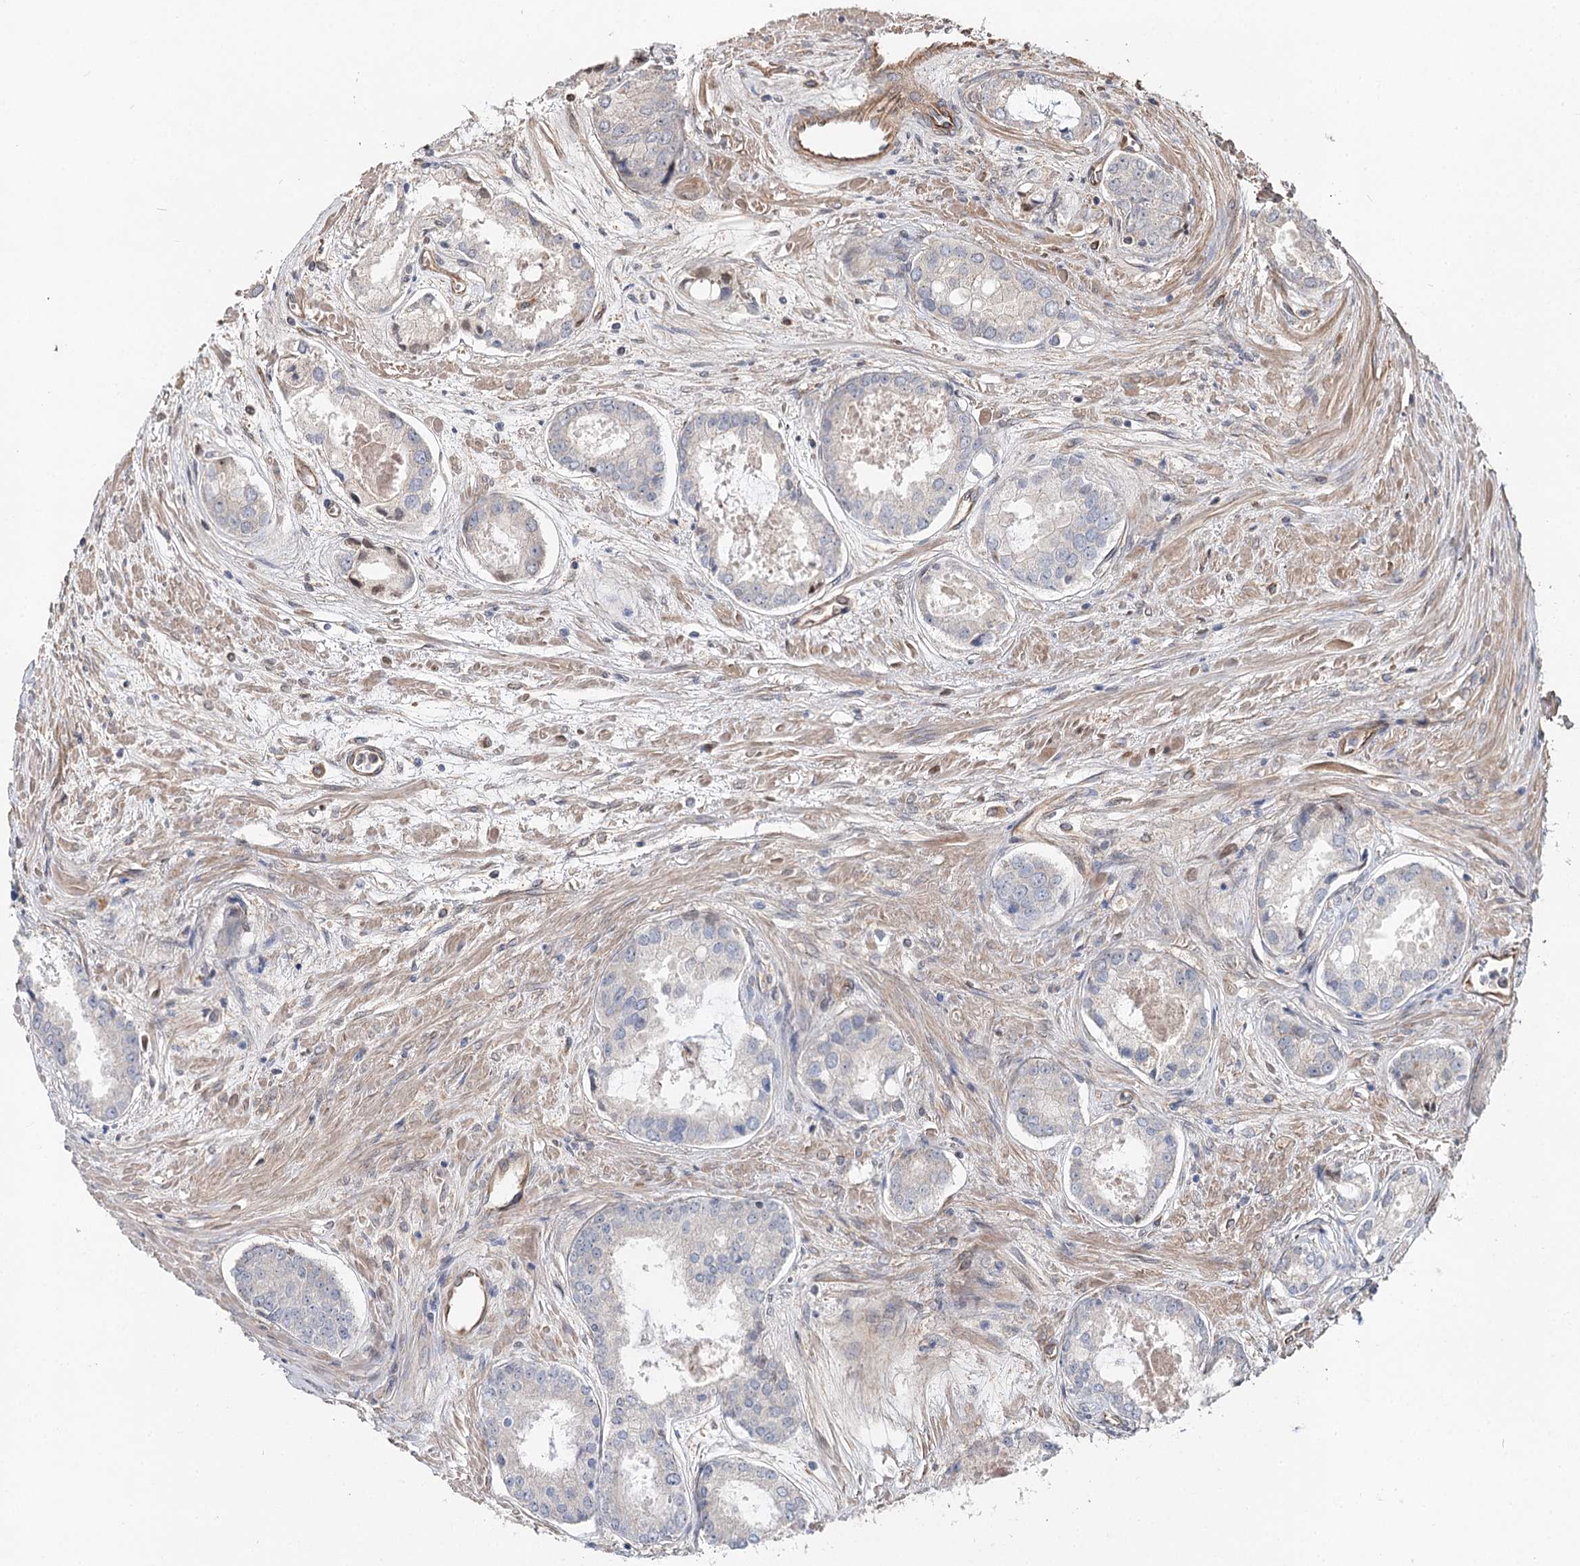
{"staining": {"intensity": "negative", "quantity": "none", "location": "none"}, "tissue": "prostate cancer", "cell_type": "Tumor cells", "image_type": "cancer", "snomed": [{"axis": "morphology", "description": "Adenocarcinoma, Low grade"}, {"axis": "topography", "description": "Prostate"}], "caption": "This is a photomicrograph of immunohistochemistry staining of prostate low-grade adenocarcinoma, which shows no positivity in tumor cells. (Brightfield microscopy of DAB immunohistochemistry at high magnification).", "gene": "SPART", "patient": {"sex": "male", "age": 68}}